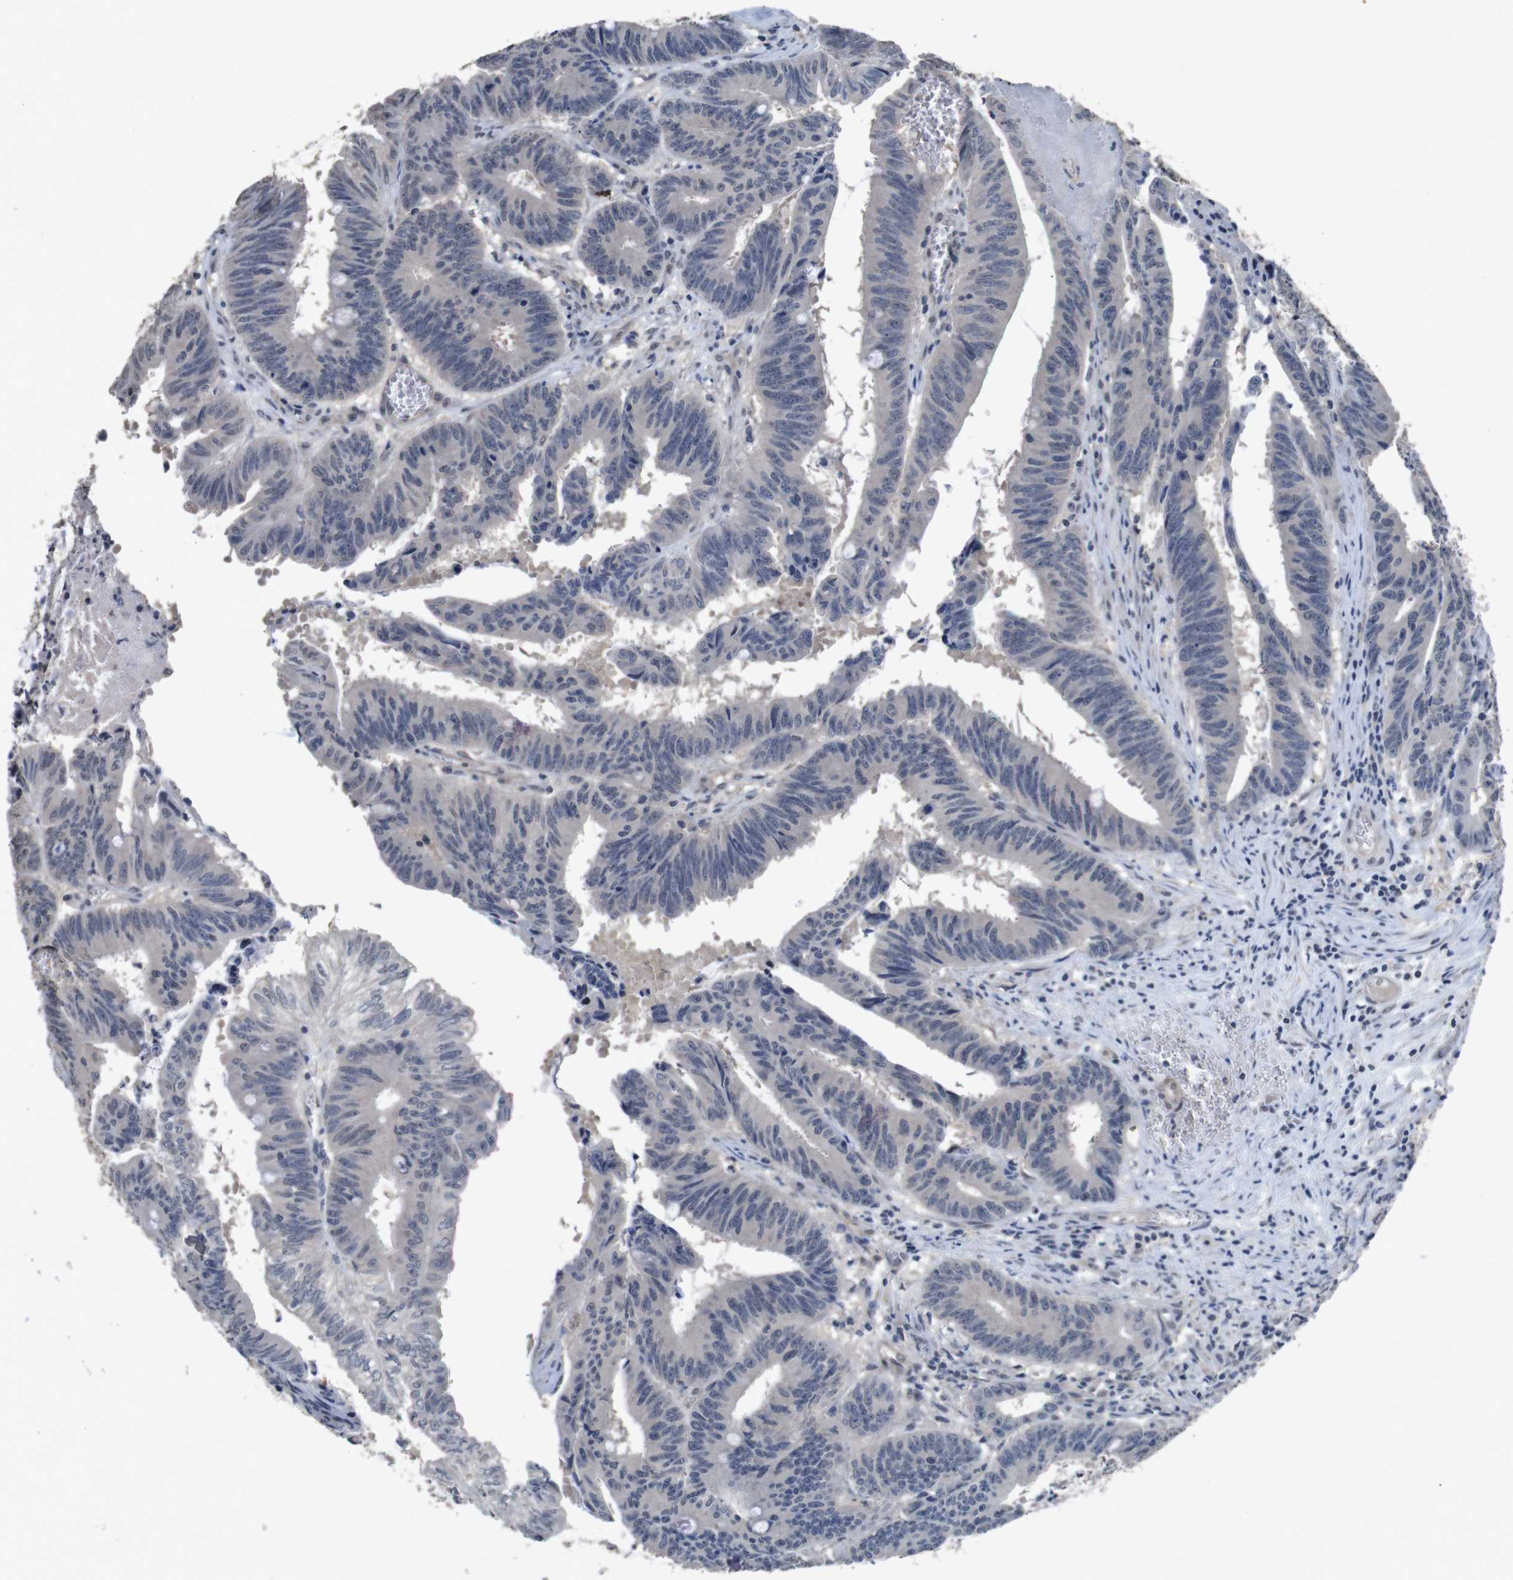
{"staining": {"intensity": "negative", "quantity": "none", "location": "none"}, "tissue": "colorectal cancer", "cell_type": "Tumor cells", "image_type": "cancer", "snomed": [{"axis": "morphology", "description": "Adenocarcinoma, NOS"}, {"axis": "topography", "description": "Colon"}], "caption": "High power microscopy image of an immunohistochemistry (IHC) histopathology image of colorectal adenocarcinoma, revealing no significant expression in tumor cells.", "gene": "AKT3", "patient": {"sex": "male", "age": 45}}